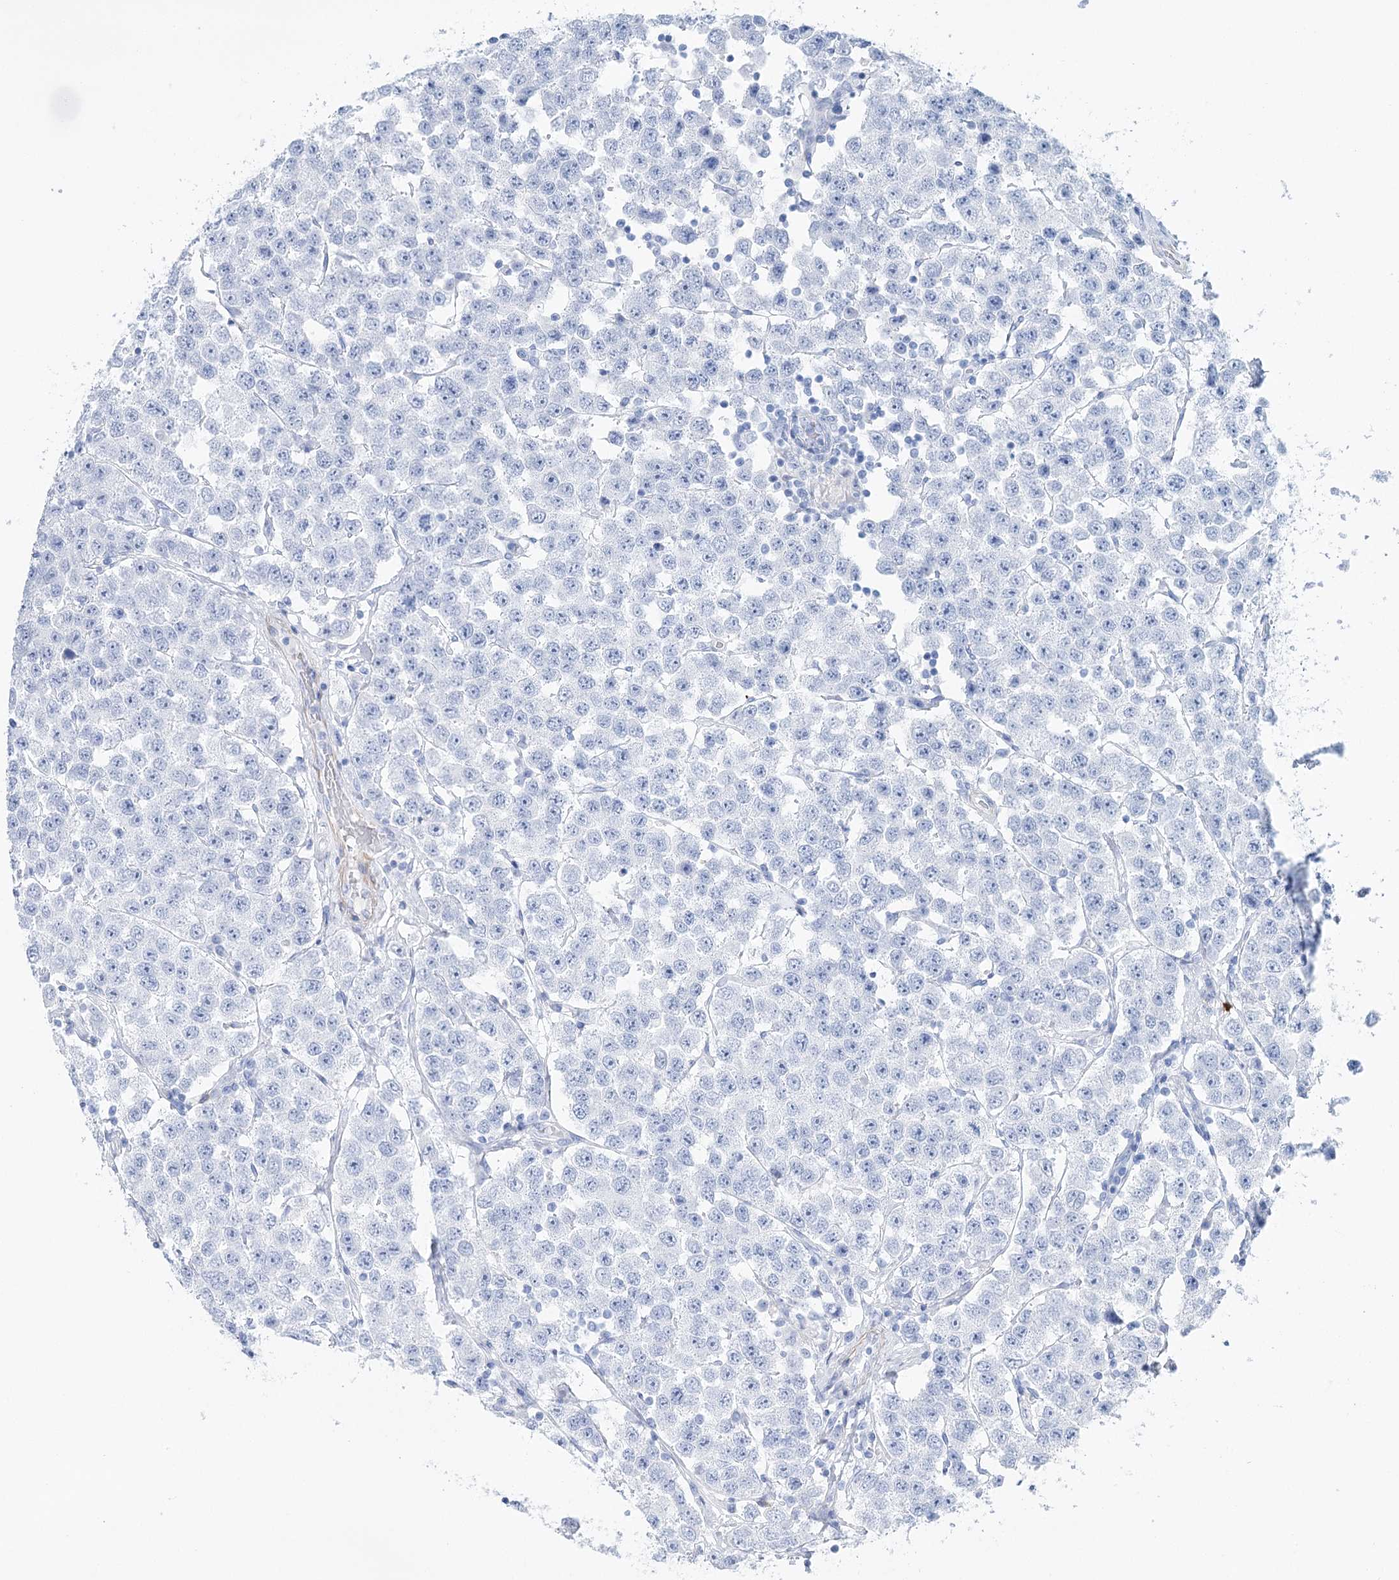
{"staining": {"intensity": "negative", "quantity": "none", "location": "none"}, "tissue": "testis cancer", "cell_type": "Tumor cells", "image_type": "cancer", "snomed": [{"axis": "morphology", "description": "Seminoma, NOS"}, {"axis": "topography", "description": "Testis"}], "caption": "High power microscopy histopathology image of an immunohistochemistry (IHC) histopathology image of testis cancer, revealing no significant expression in tumor cells.", "gene": "CSN3", "patient": {"sex": "male", "age": 28}}